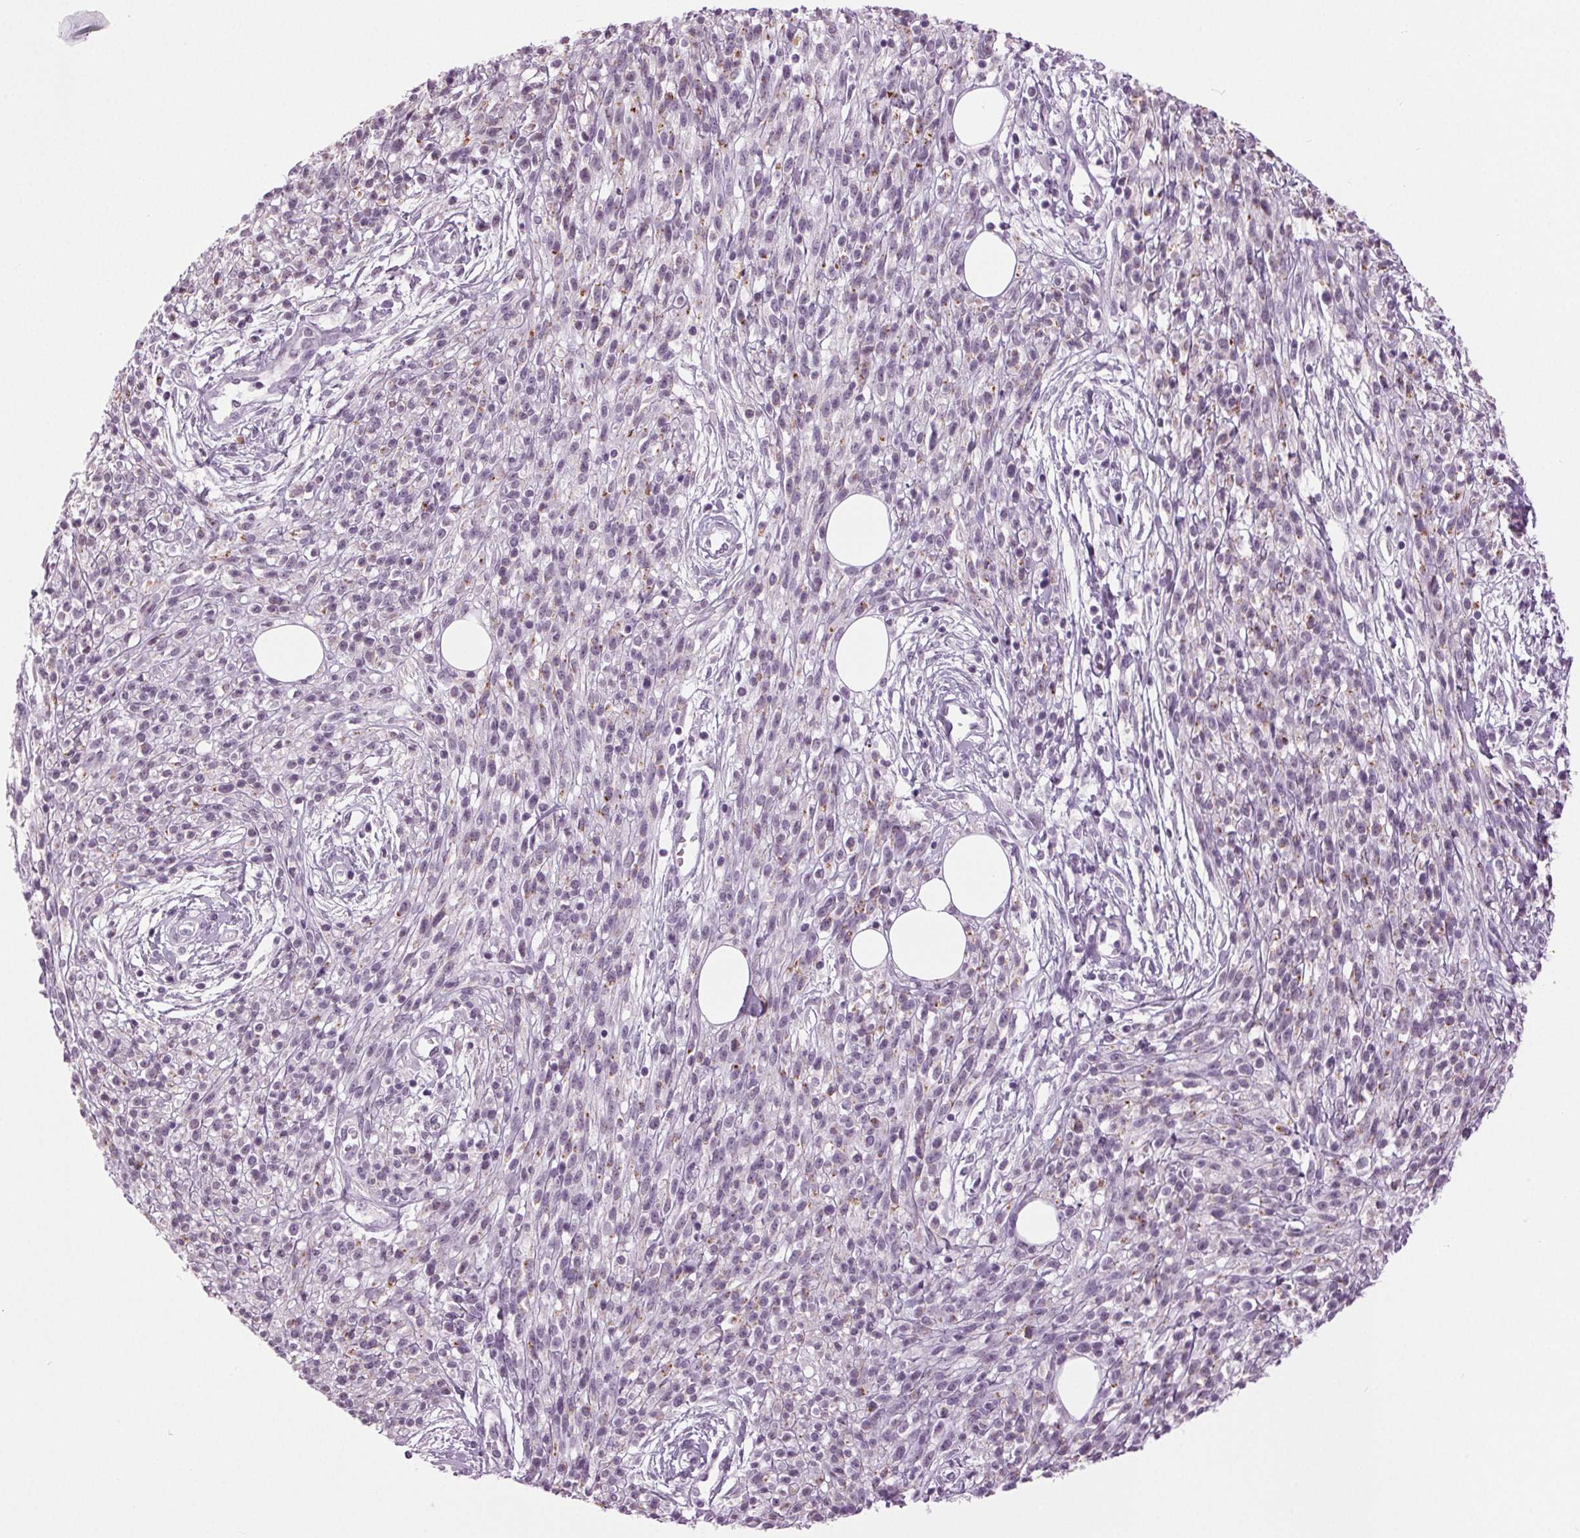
{"staining": {"intensity": "negative", "quantity": "none", "location": "none"}, "tissue": "melanoma", "cell_type": "Tumor cells", "image_type": "cancer", "snomed": [{"axis": "morphology", "description": "Malignant melanoma, NOS"}, {"axis": "topography", "description": "Skin"}, {"axis": "topography", "description": "Skin of trunk"}], "caption": "Tumor cells are negative for brown protein staining in malignant melanoma.", "gene": "DNAH12", "patient": {"sex": "male", "age": 74}}